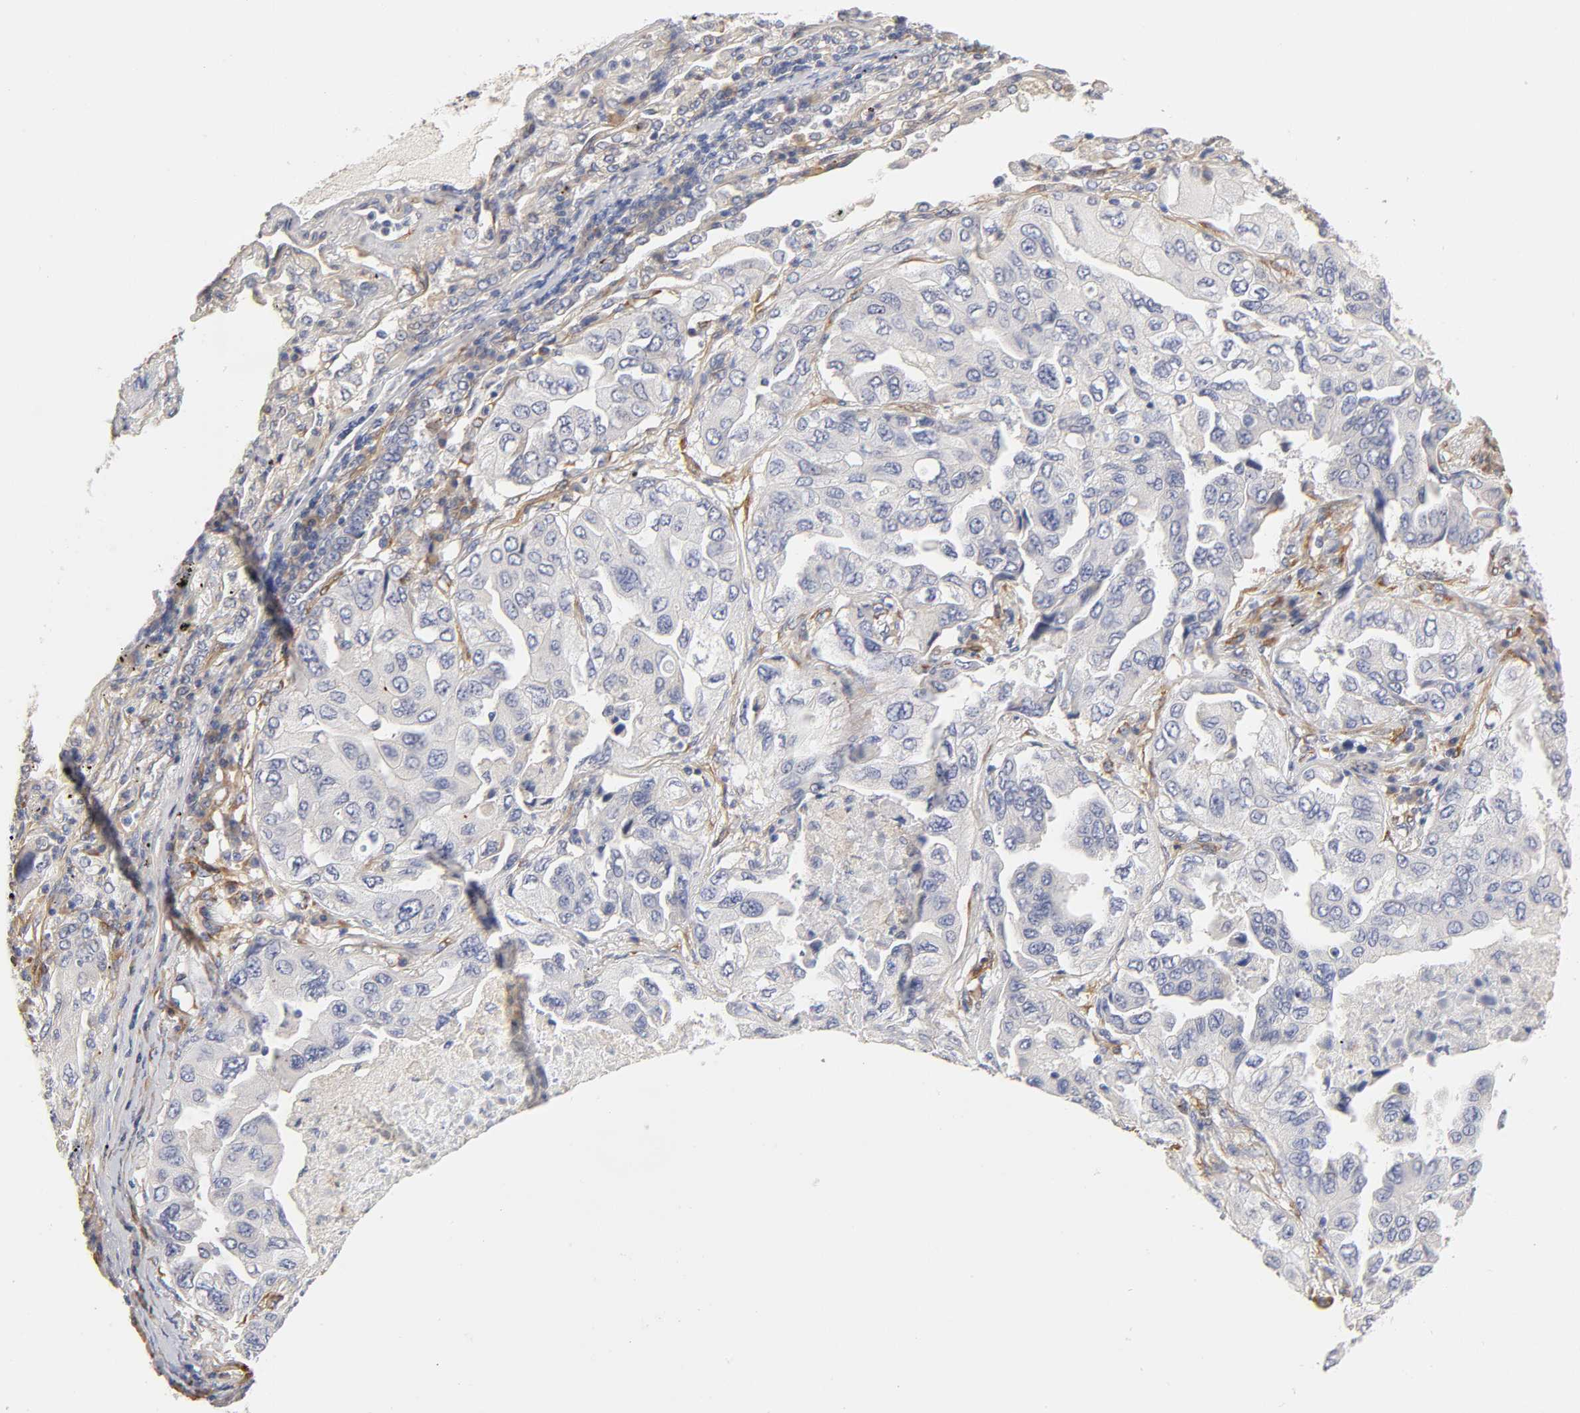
{"staining": {"intensity": "negative", "quantity": "none", "location": "none"}, "tissue": "lung cancer", "cell_type": "Tumor cells", "image_type": "cancer", "snomed": [{"axis": "morphology", "description": "Adenocarcinoma, NOS"}, {"axis": "topography", "description": "Lung"}], "caption": "DAB (3,3'-diaminobenzidine) immunohistochemical staining of human lung cancer exhibits no significant expression in tumor cells.", "gene": "LAMB1", "patient": {"sex": "female", "age": 65}}